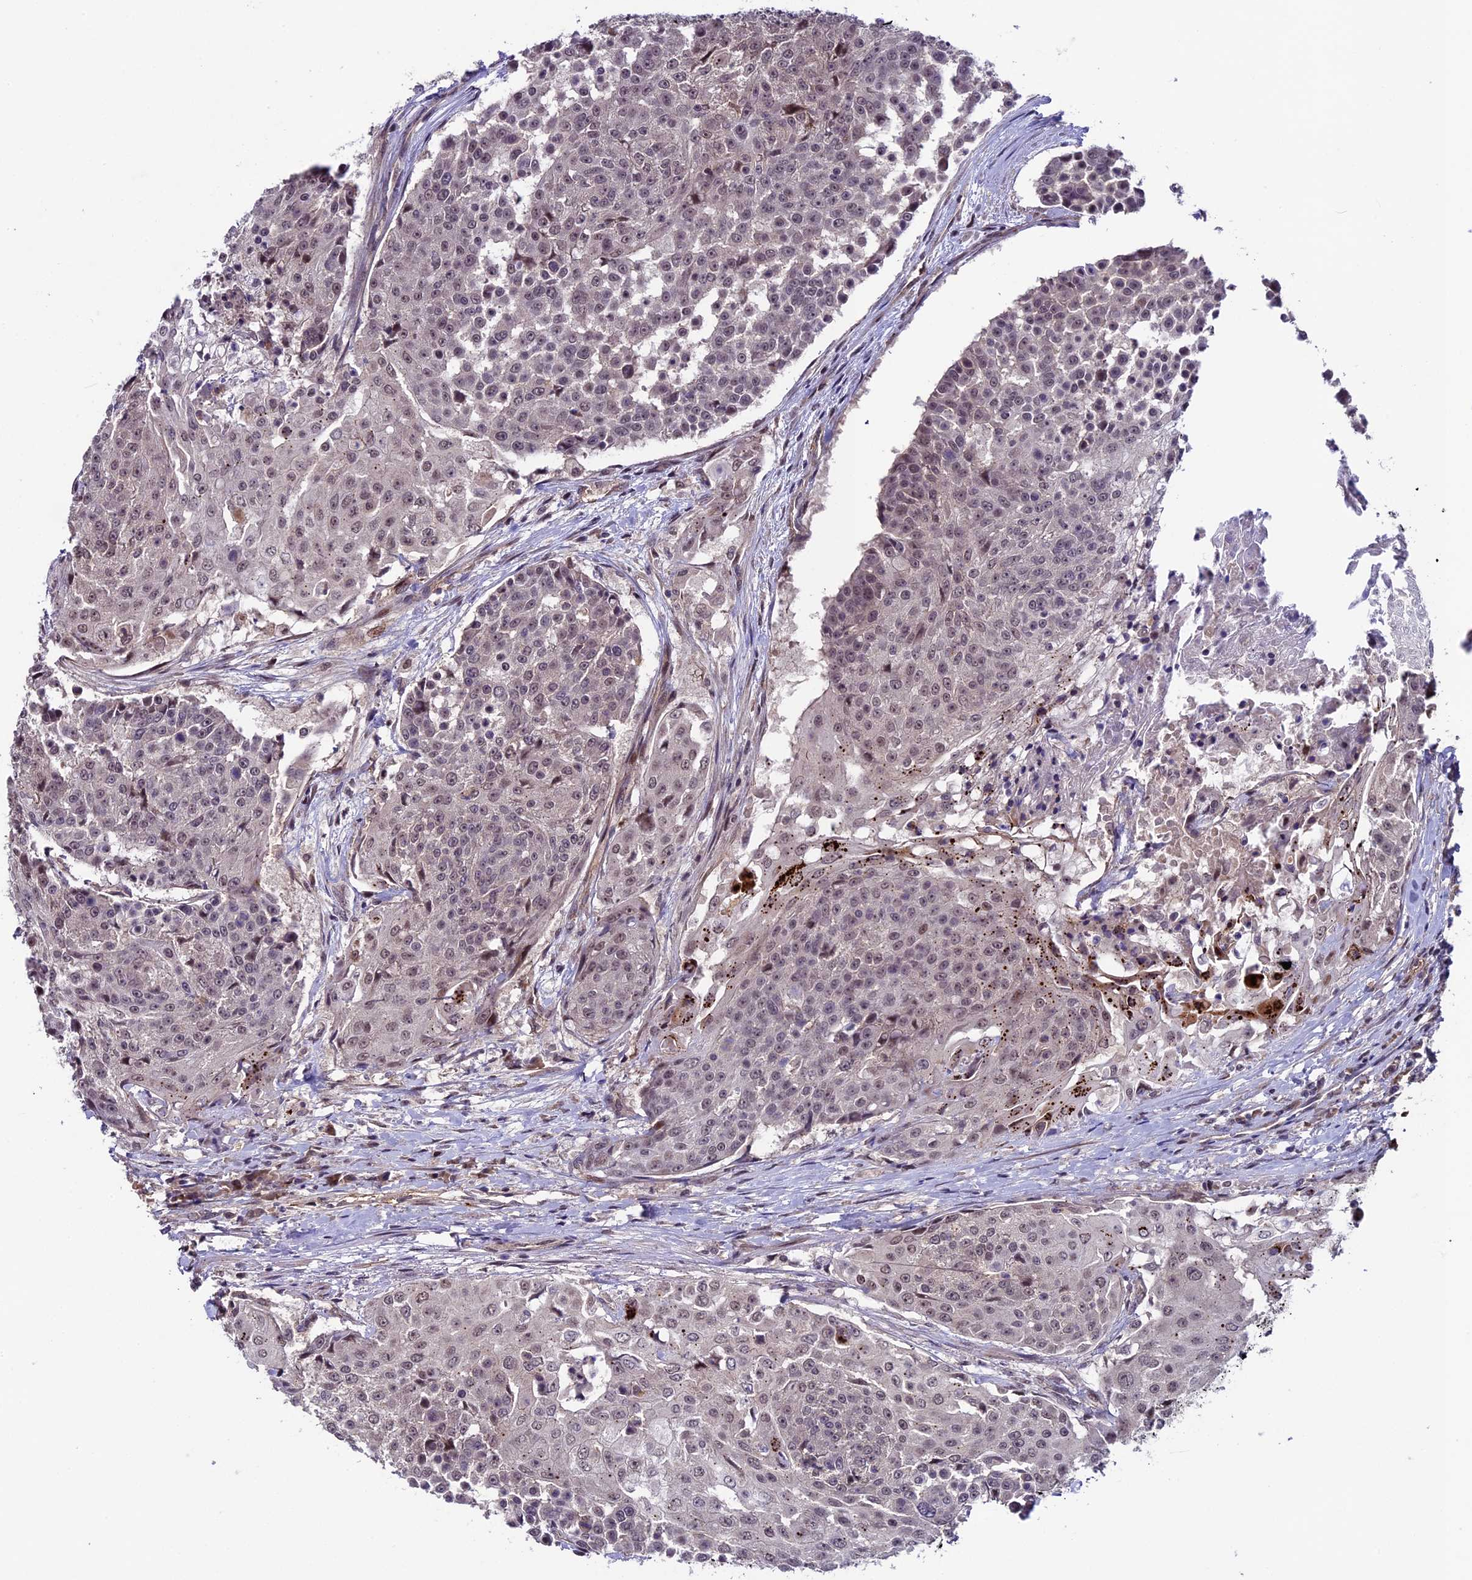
{"staining": {"intensity": "weak", "quantity": "25%-75%", "location": "nuclear"}, "tissue": "urothelial cancer", "cell_type": "Tumor cells", "image_type": "cancer", "snomed": [{"axis": "morphology", "description": "Urothelial carcinoma, High grade"}, {"axis": "topography", "description": "Urinary bladder"}], "caption": "IHC (DAB) staining of human urothelial carcinoma (high-grade) demonstrates weak nuclear protein positivity in about 25%-75% of tumor cells. (DAB = brown stain, brightfield microscopy at high magnification).", "gene": "SIPA1L3", "patient": {"sex": "female", "age": 63}}